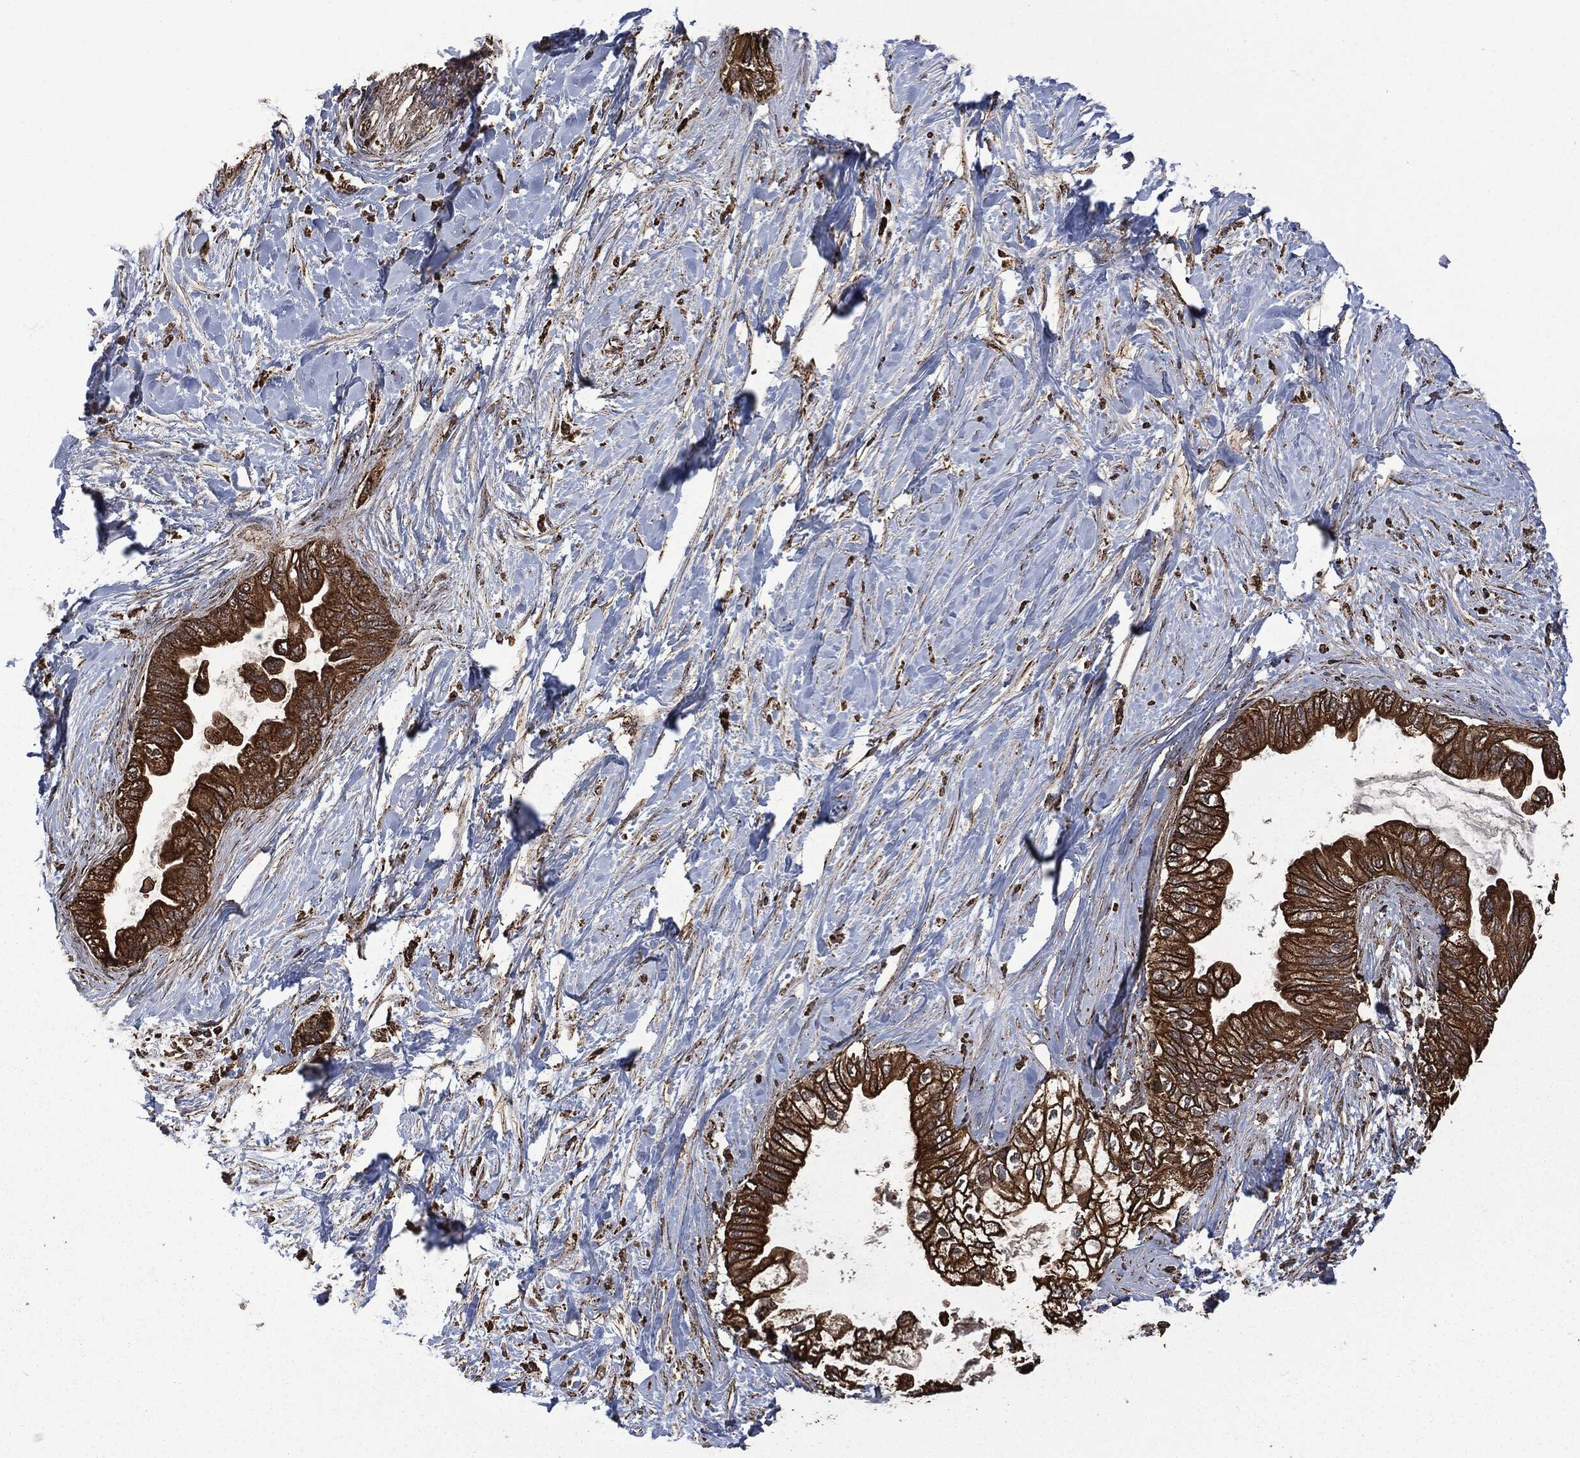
{"staining": {"intensity": "strong", "quantity": ">75%", "location": "cytoplasmic/membranous"}, "tissue": "pancreatic cancer", "cell_type": "Tumor cells", "image_type": "cancer", "snomed": [{"axis": "morphology", "description": "Normal tissue, NOS"}, {"axis": "morphology", "description": "Adenocarcinoma, NOS"}, {"axis": "topography", "description": "Pancreas"}, {"axis": "topography", "description": "Duodenum"}], "caption": "Pancreatic cancer stained with a protein marker shows strong staining in tumor cells.", "gene": "LIG3", "patient": {"sex": "female", "age": 60}}